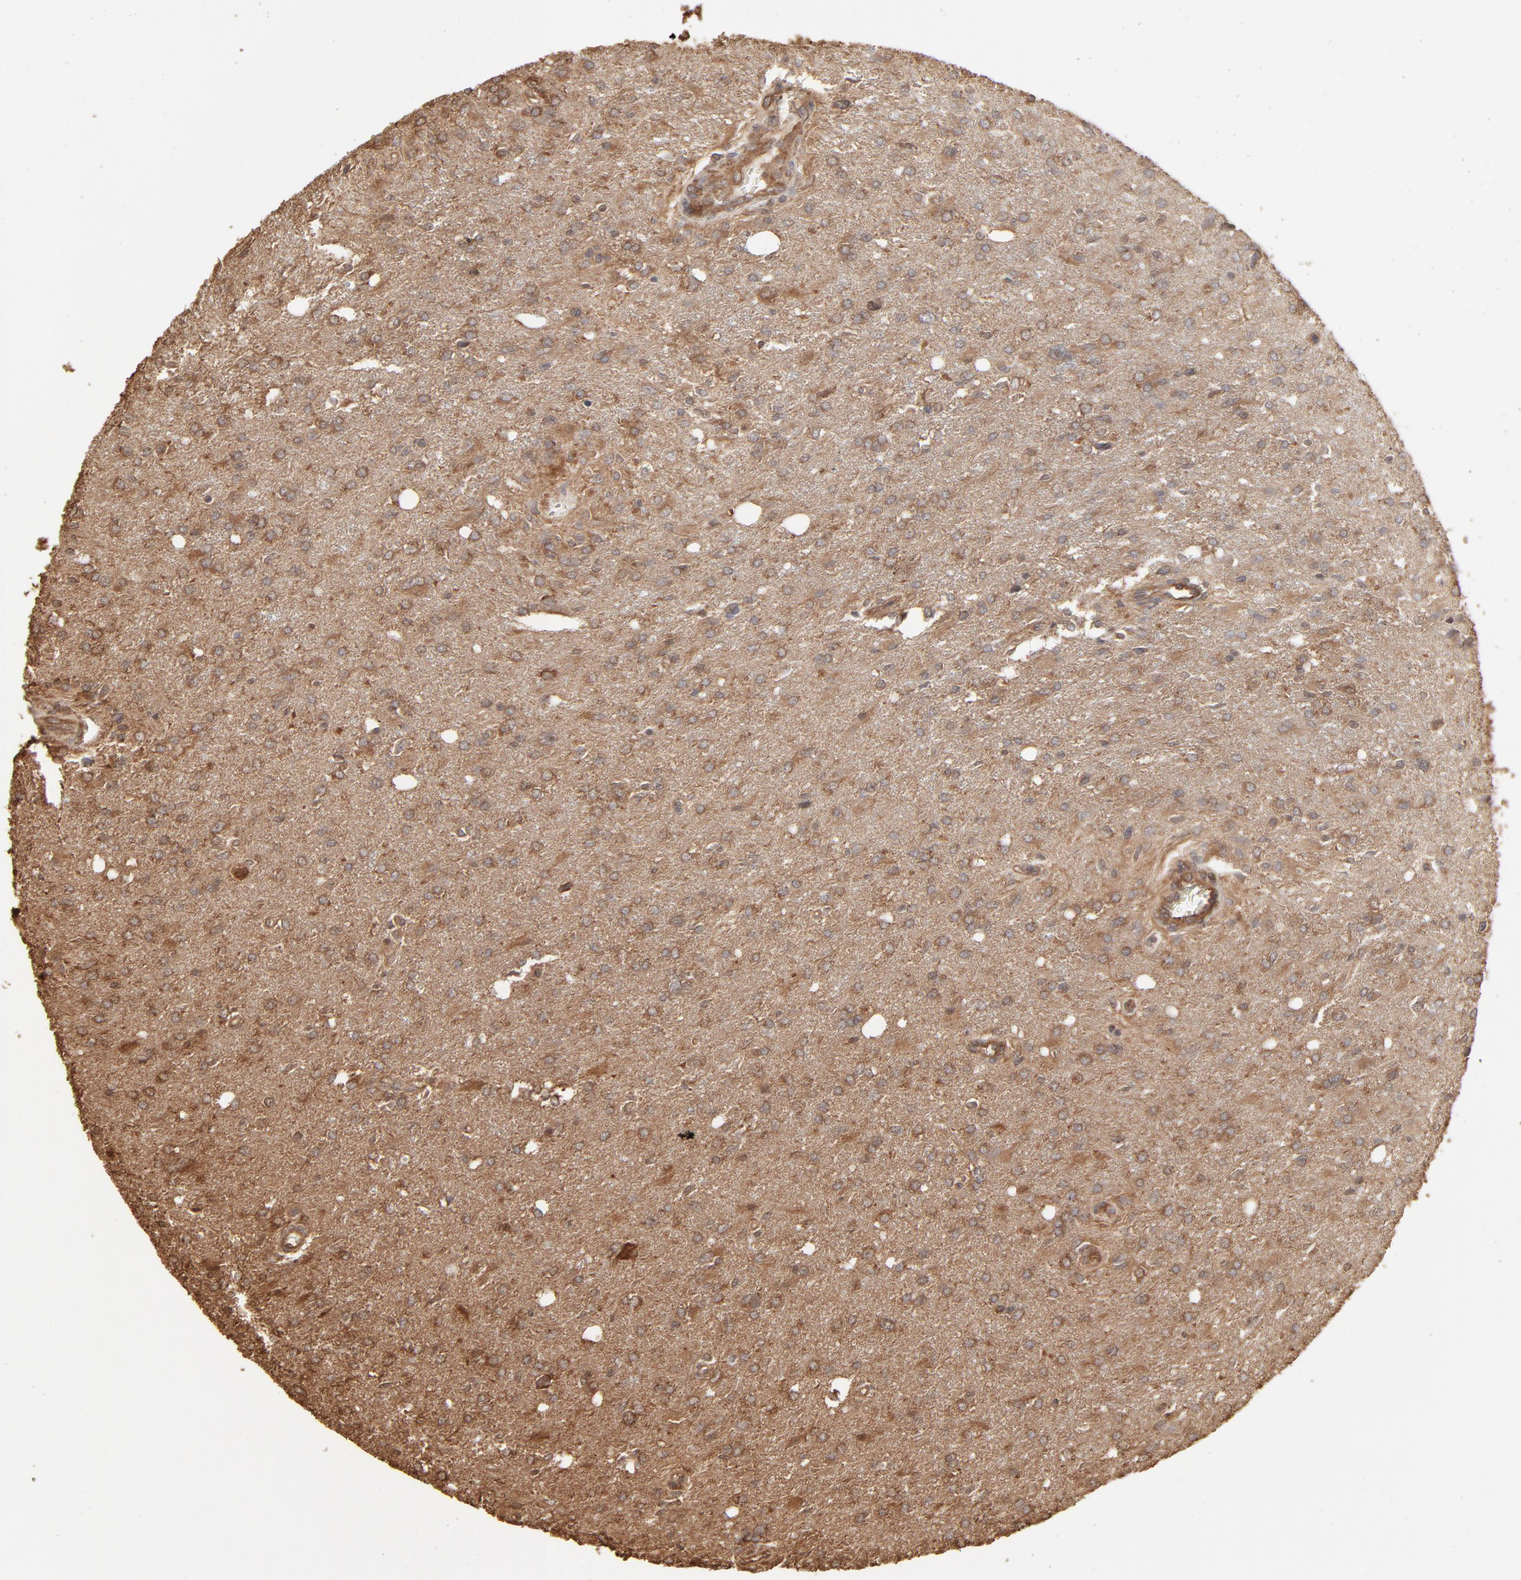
{"staining": {"intensity": "moderate", "quantity": ">75%", "location": "cytoplasmic/membranous"}, "tissue": "glioma", "cell_type": "Tumor cells", "image_type": "cancer", "snomed": [{"axis": "morphology", "description": "Glioma, malignant, High grade"}, {"axis": "topography", "description": "Cerebral cortex"}], "caption": "Malignant glioma (high-grade) stained with a protein marker reveals moderate staining in tumor cells.", "gene": "PPP2CA", "patient": {"sex": "male", "age": 76}}